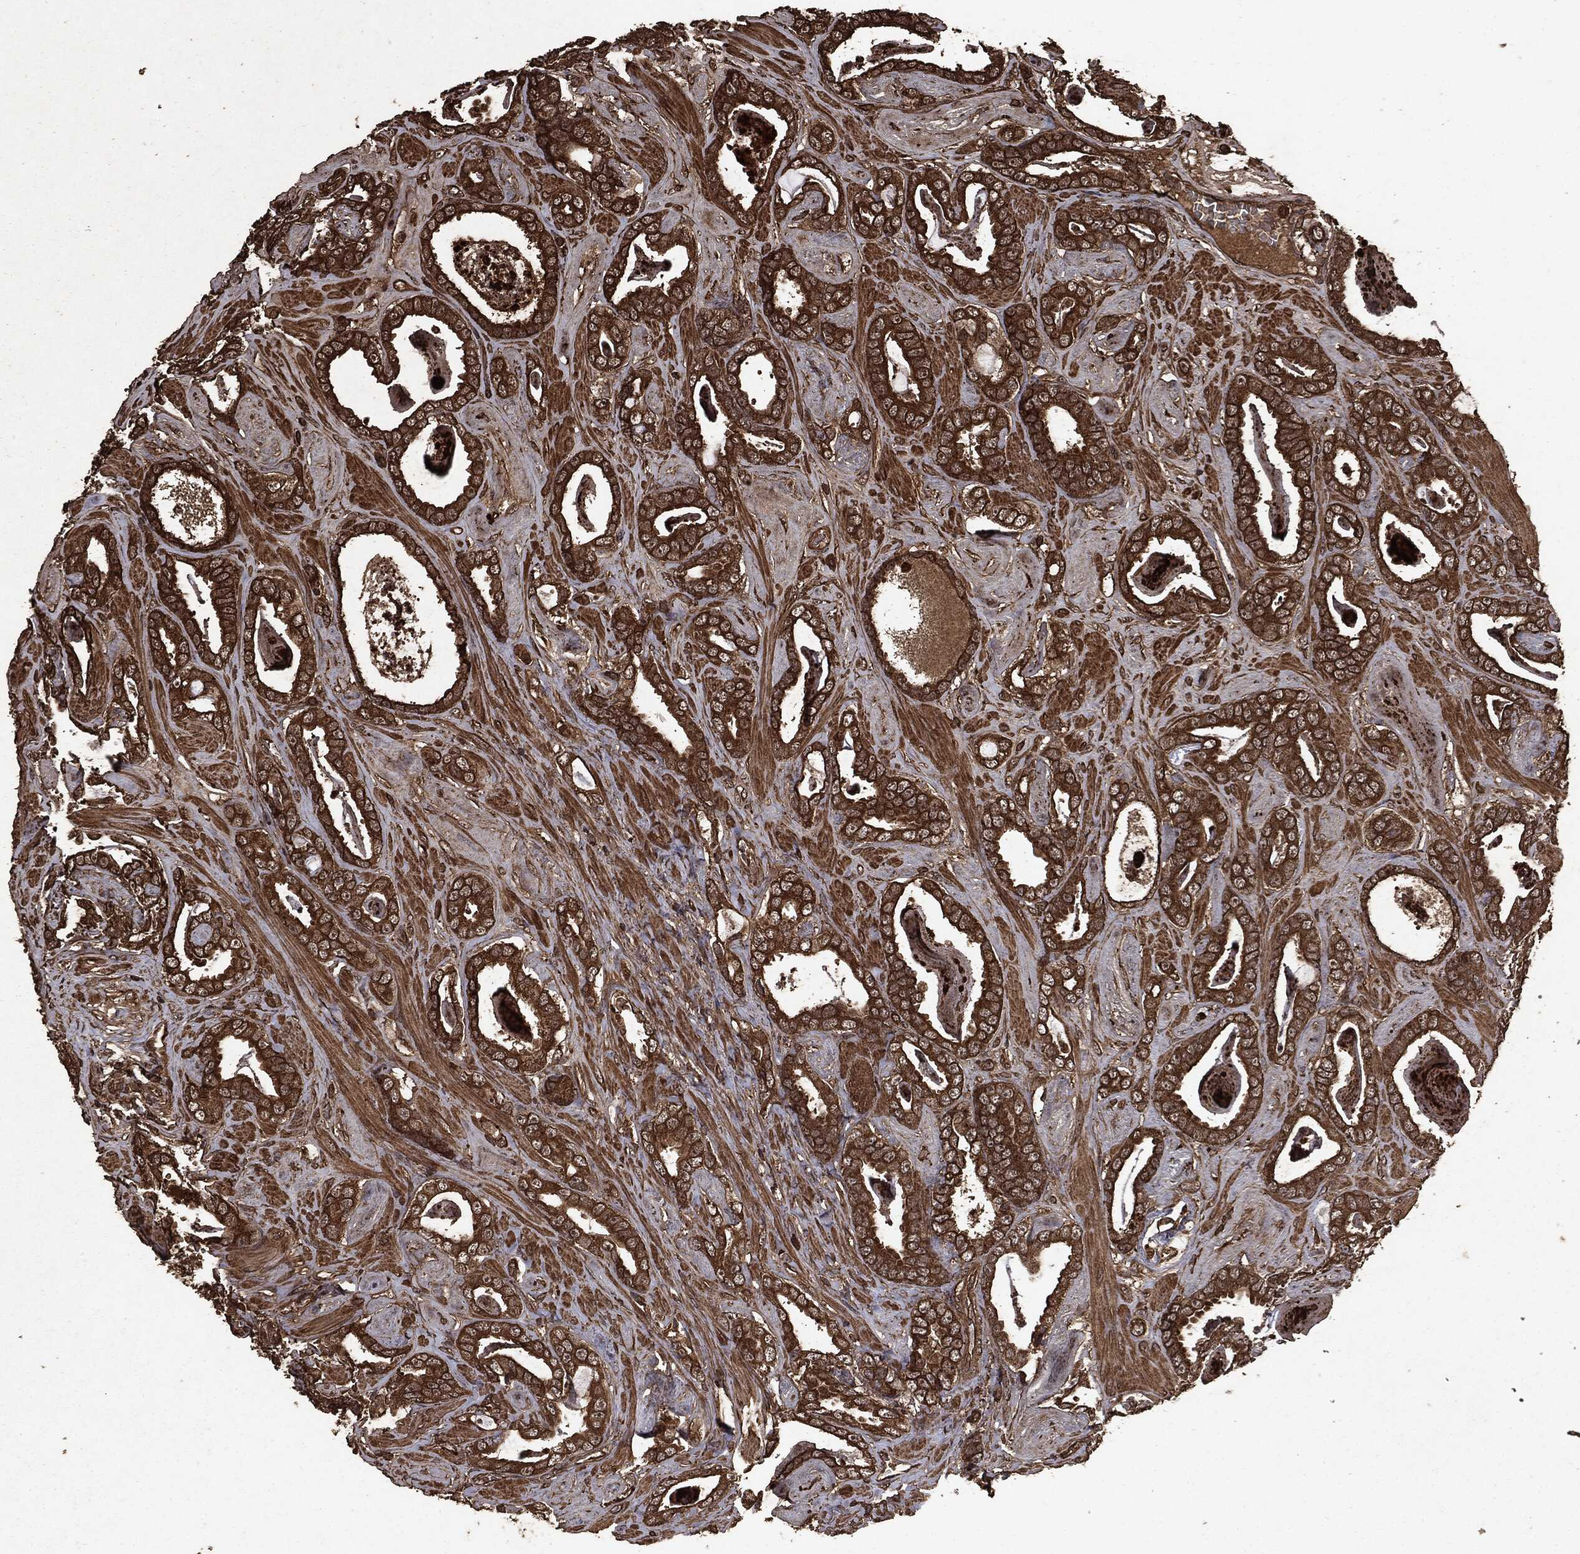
{"staining": {"intensity": "strong", "quantity": ">75%", "location": "cytoplasmic/membranous"}, "tissue": "prostate cancer", "cell_type": "Tumor cells", "image_type": "cancer", "snomed": [{"axis": "morphology", "description": "Adenocarcinoma, High grade"}, {"axis": "topography", "description": "Prostate"}], "caption": "Immunohistochemistry (IHC) micrograph of neoplastic tissue: human prostate cancer (high-grade adenocarcinoma) stained using immunohistochemistry exhibits high levels of strong protein expression localized specifically in the cytoplasmic/membranous of tumor cells, appearing as a cytoplasmic/membranous brown color.", "gene": "ARAF", "patient": {"sex": "male", "age": 63}}